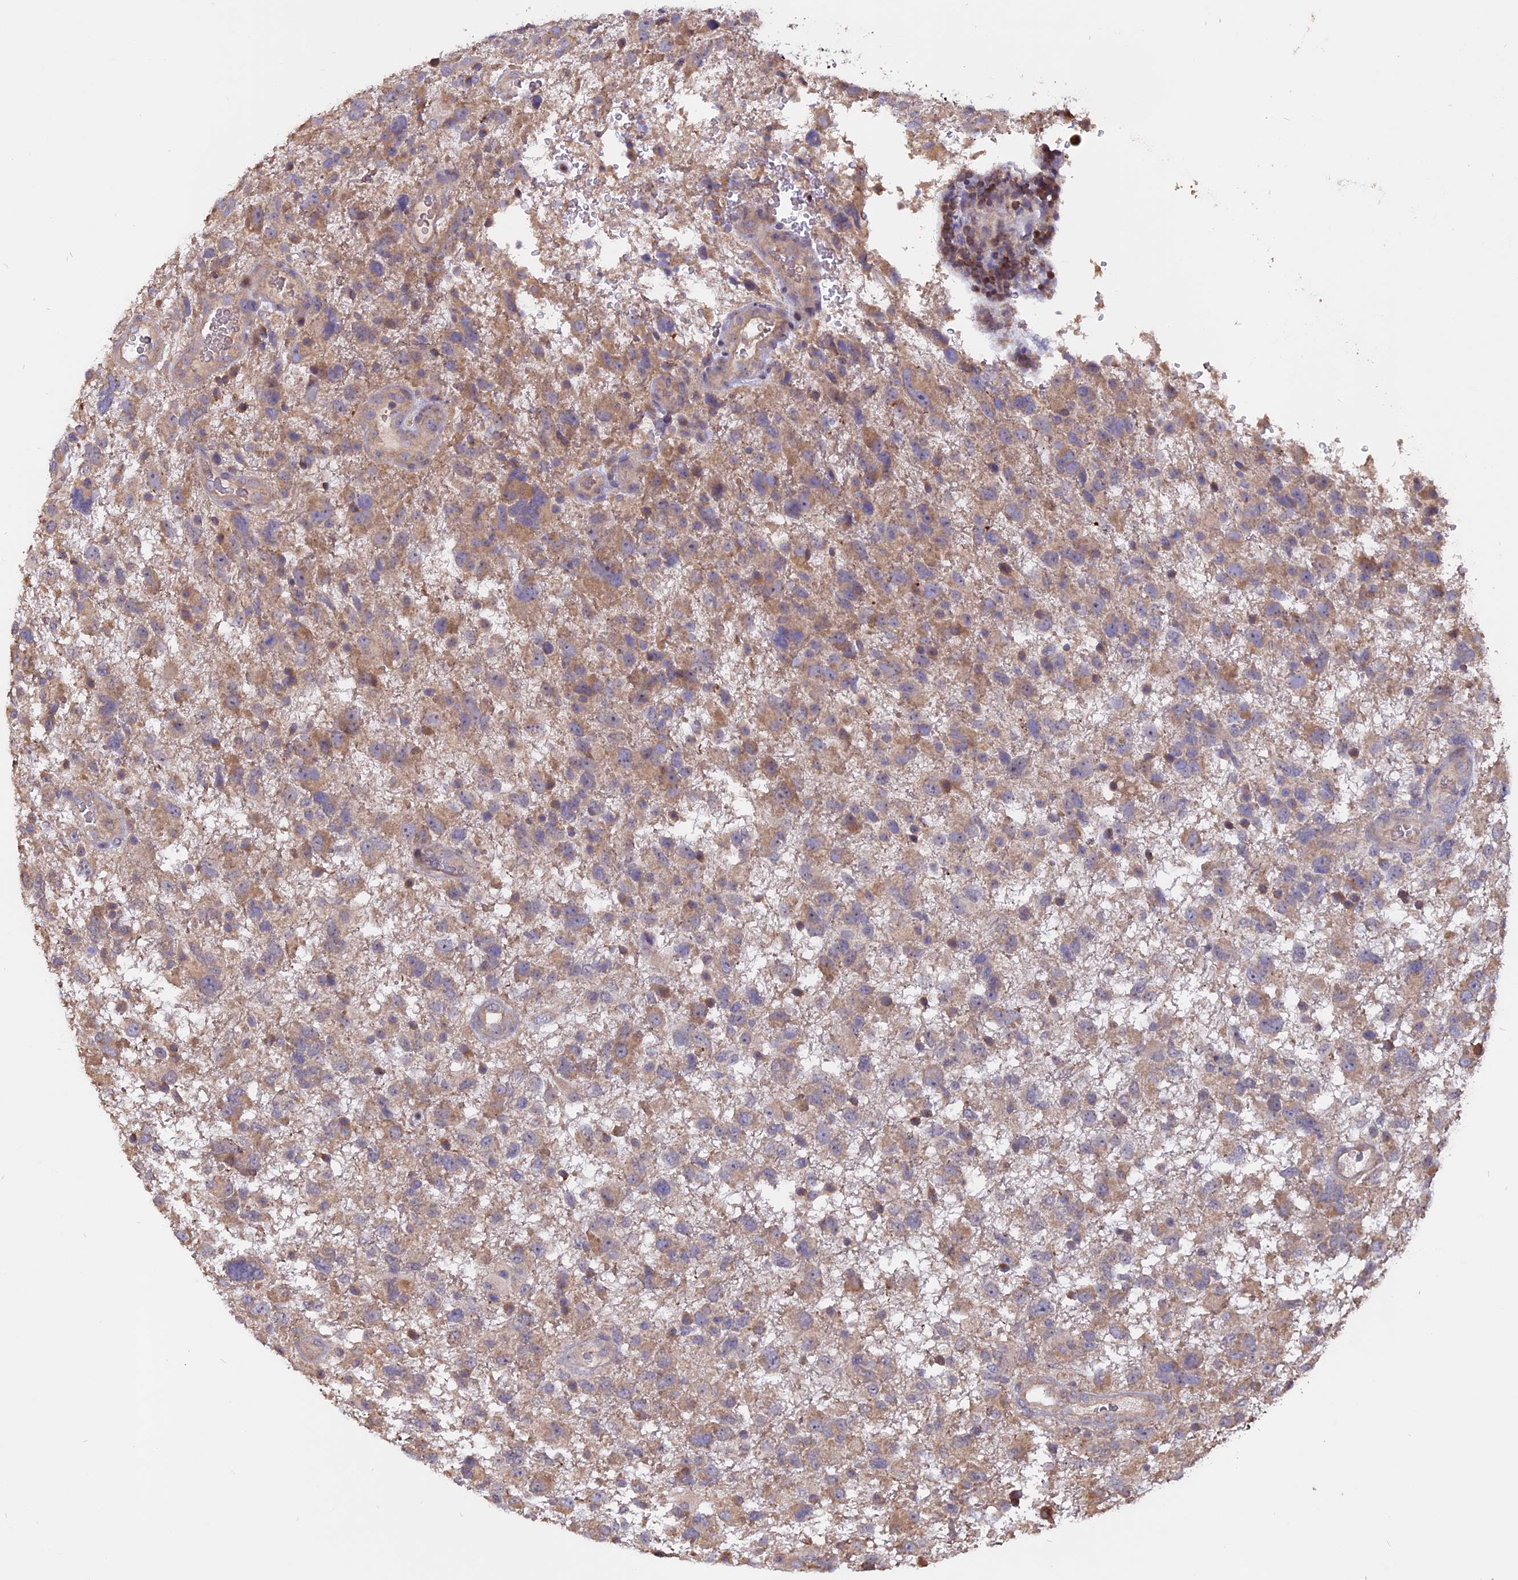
{"staining": {"intensity": "weak", "quantity": ">75%", "location": "cytoplasmic/membranous"}, "tissue": "glioma", "cell_type": "Tumor cells", "image_type": "cancer", "snomed": [{"axis": "morphology", "description": "Glioma, malignant, High grade"}, {"axis": "topography", "description": "Brain"}], "caption": "Immunohistochemical staining of human malignant glioma (high-grade) demonstrates low levels of weak cytoplasmic/membranous positivity in about >75% of tumor cells.", "gene": "CARMIL2", "patient": {"sex": "male", "age": 61}}